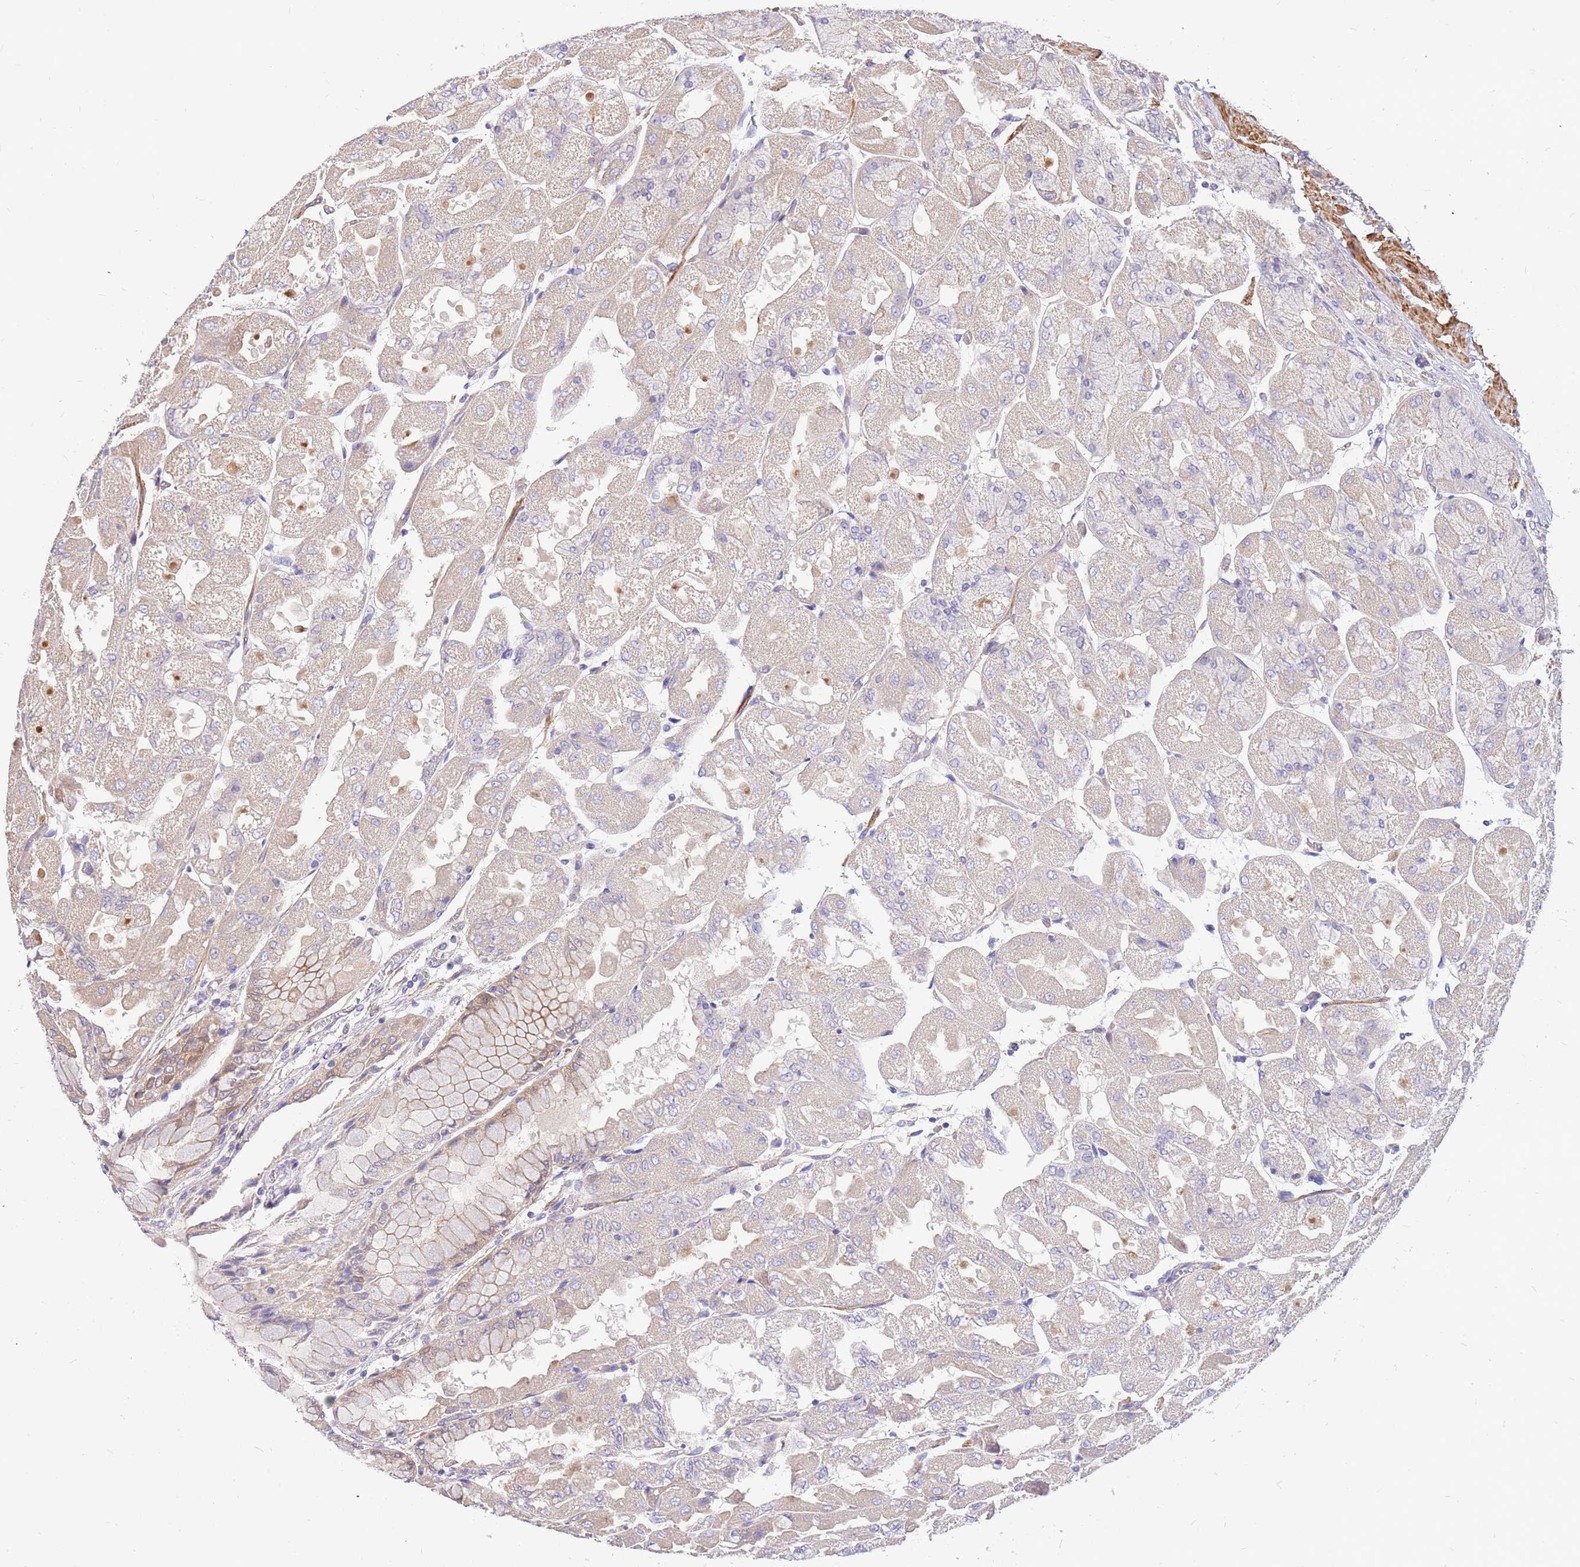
{"staining": {"intensity": "weak", "quantity": "25%-75%", "location": "cytoplasmic/membranous"}, "tissue": "stomach", "cell_type": "Glandular cells", "image_type": "normal", "snomed": [{"axis": "morphology", "description": "Normal tissue, NOS"}, {"axis": "topography", "description": "Stomach"}], "caption": "Immunohistochemical staining of unremarkable stomach reveals 25%-75% levels of weak cytoplasmic/membranous protein positivity in about 25%-75% of glandular cells. The staining is performed using DAB (3,3'-diaminobenzidine) brown chromogen to label protein expression. The nuclei are counter-stained blue using hematoxylin.", "gene": "MVD", "patient": {"sex": "female", "age": 61}}